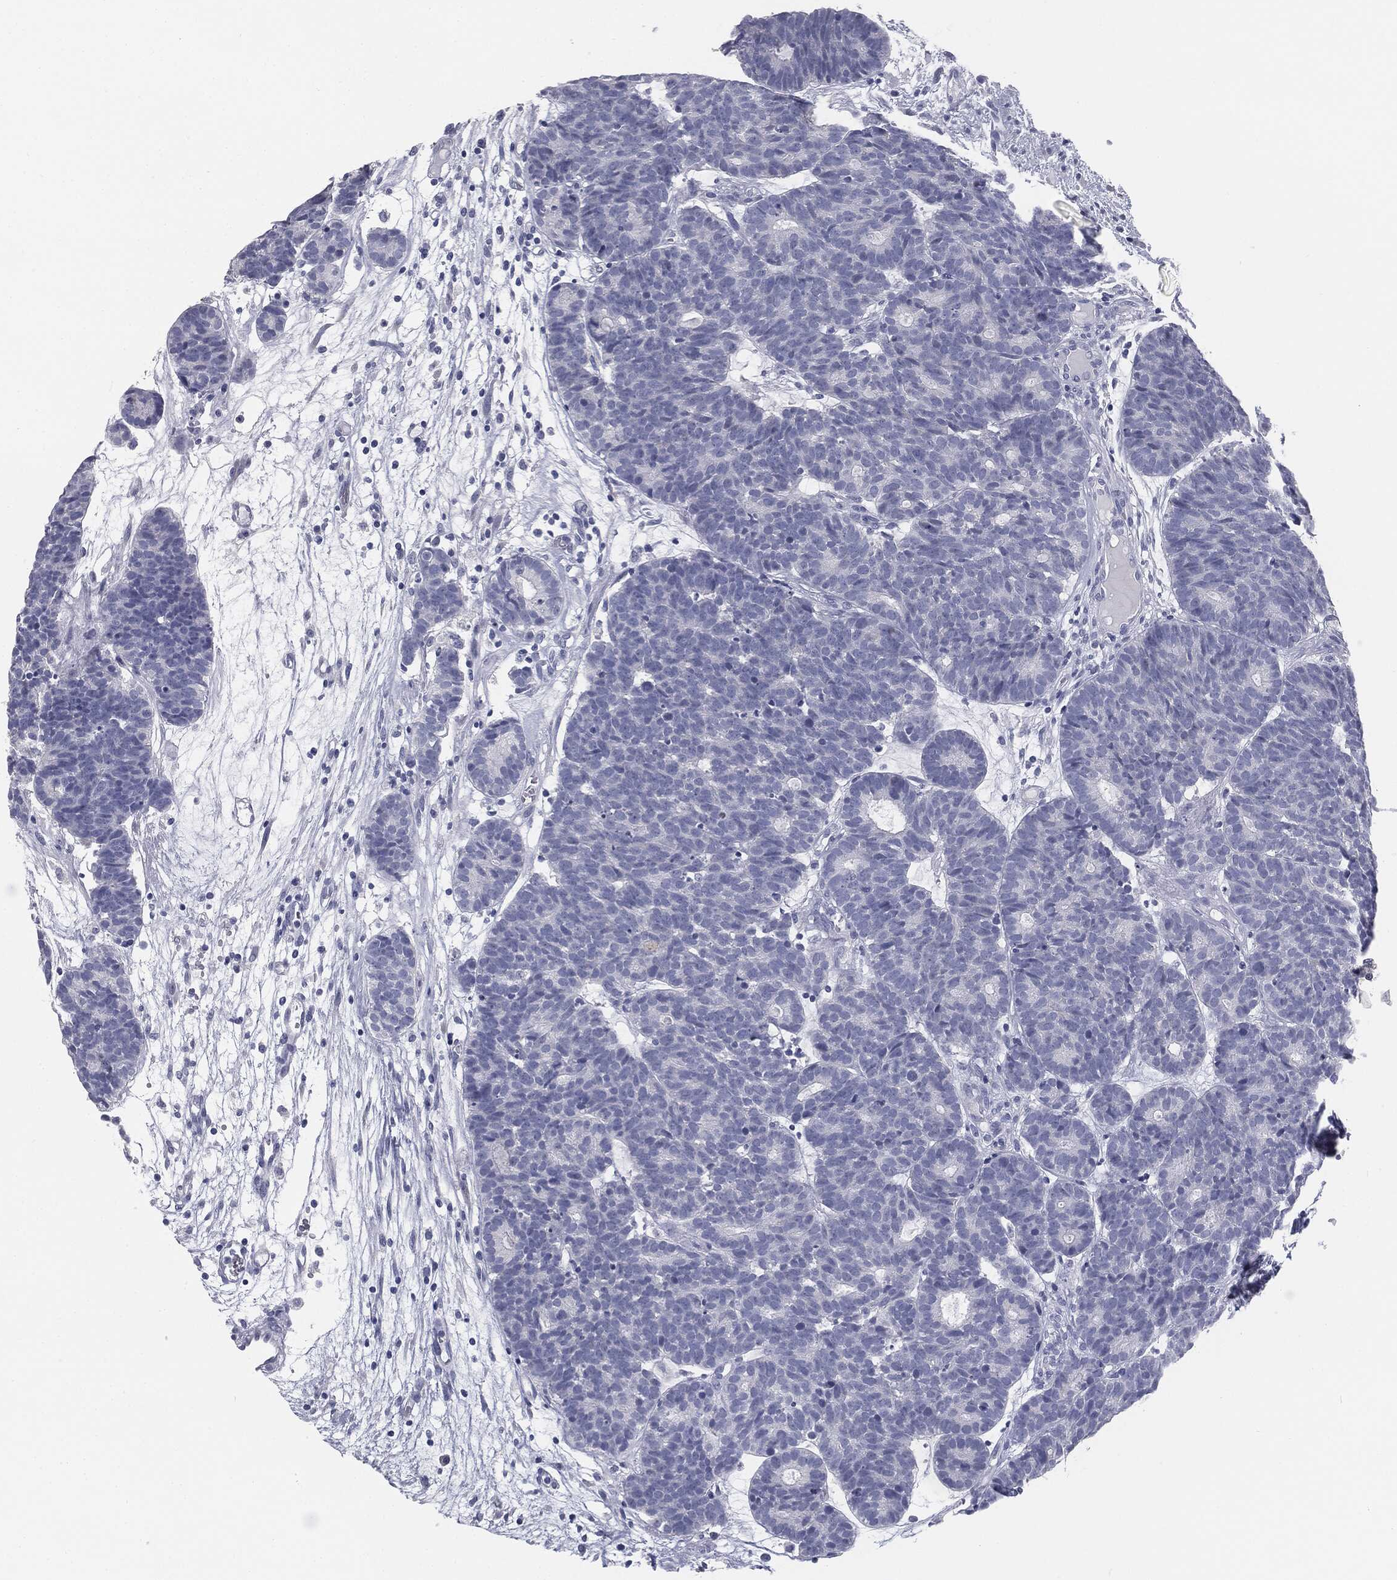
{"staining": {"intensity": "negative", "quantity": "none", "location": "none"}, "tissue": "head and neck cancer", "cell_type": "Tumor cells", "image_type": "cancer", "snomed": [{"axis": "morphology", "description": "Adenocarcinoma, NOS"}, {"axis": "topography", "description": "Head-Neck"}], "caption": "Head and neck adenocarcinoma was stained to show a protein in brown. There is no significant positivity in tumor cells.", "gene": "MUC5AC", "patient": {"sex": "female", "age": 81}}